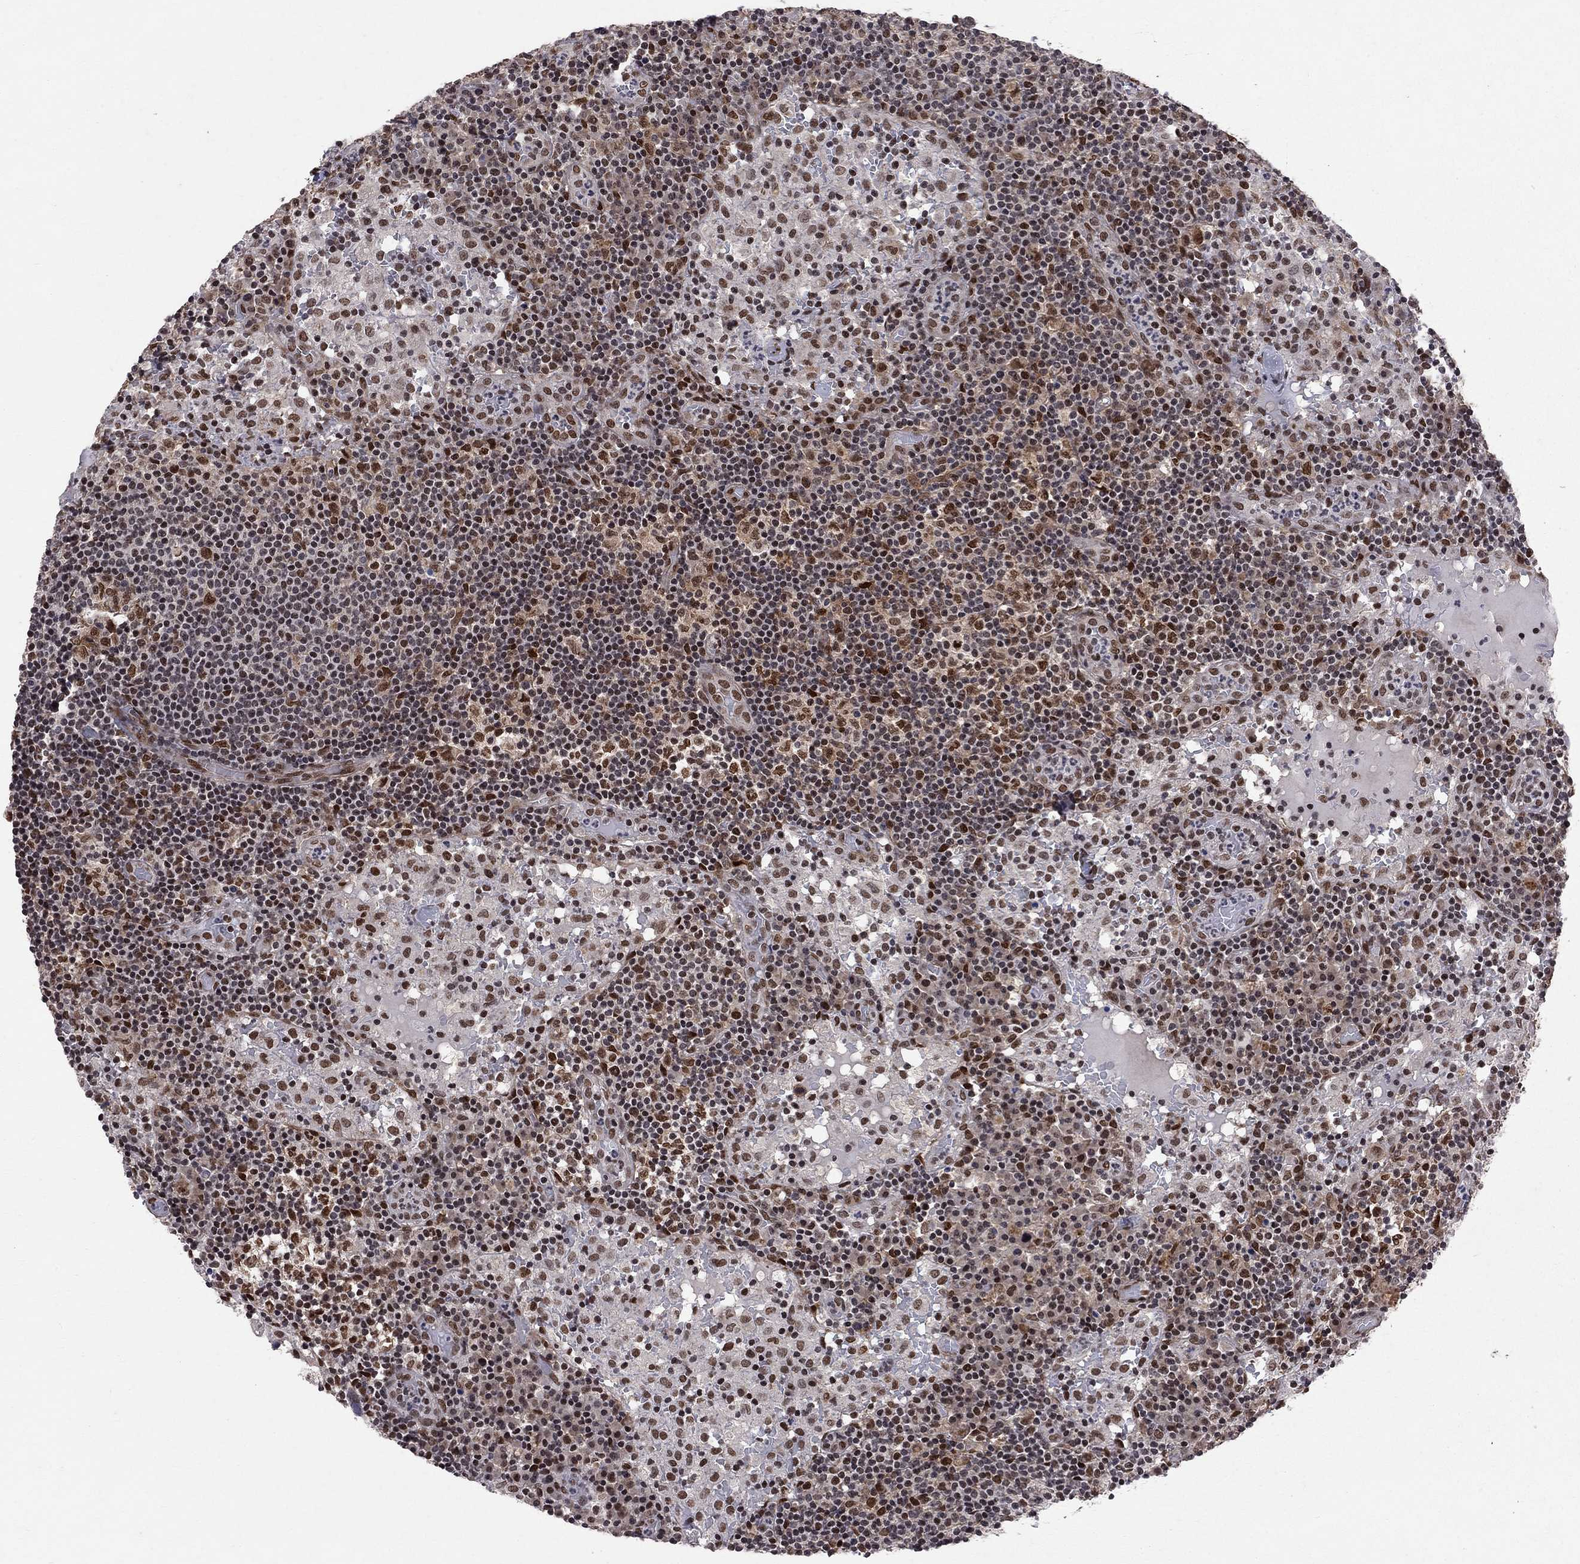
{"staining": {"intensity": "moderate", "quantity": "<25%", "location": "nuclear"}, "tissue": "lymph node", "cell_type": "Germinal center cells", "image_type": "normal", "snomed": [{"axis": "morphology", "description": "Normal tissue, NOS"}, {"axis": "topography", "description": "Lymph node"}], "caption": "High-power microscopy captured an immunohistochemistry (IHC) histopathology image of unremarkable lymph node, revealing moderate nuclear staining in about <25% of germinal center cells. (brown staining indicates protein expression, while blue staining denotes nuclei).", "gene": "SAP30L", "patient": {"sex": "male", "age": 62}}